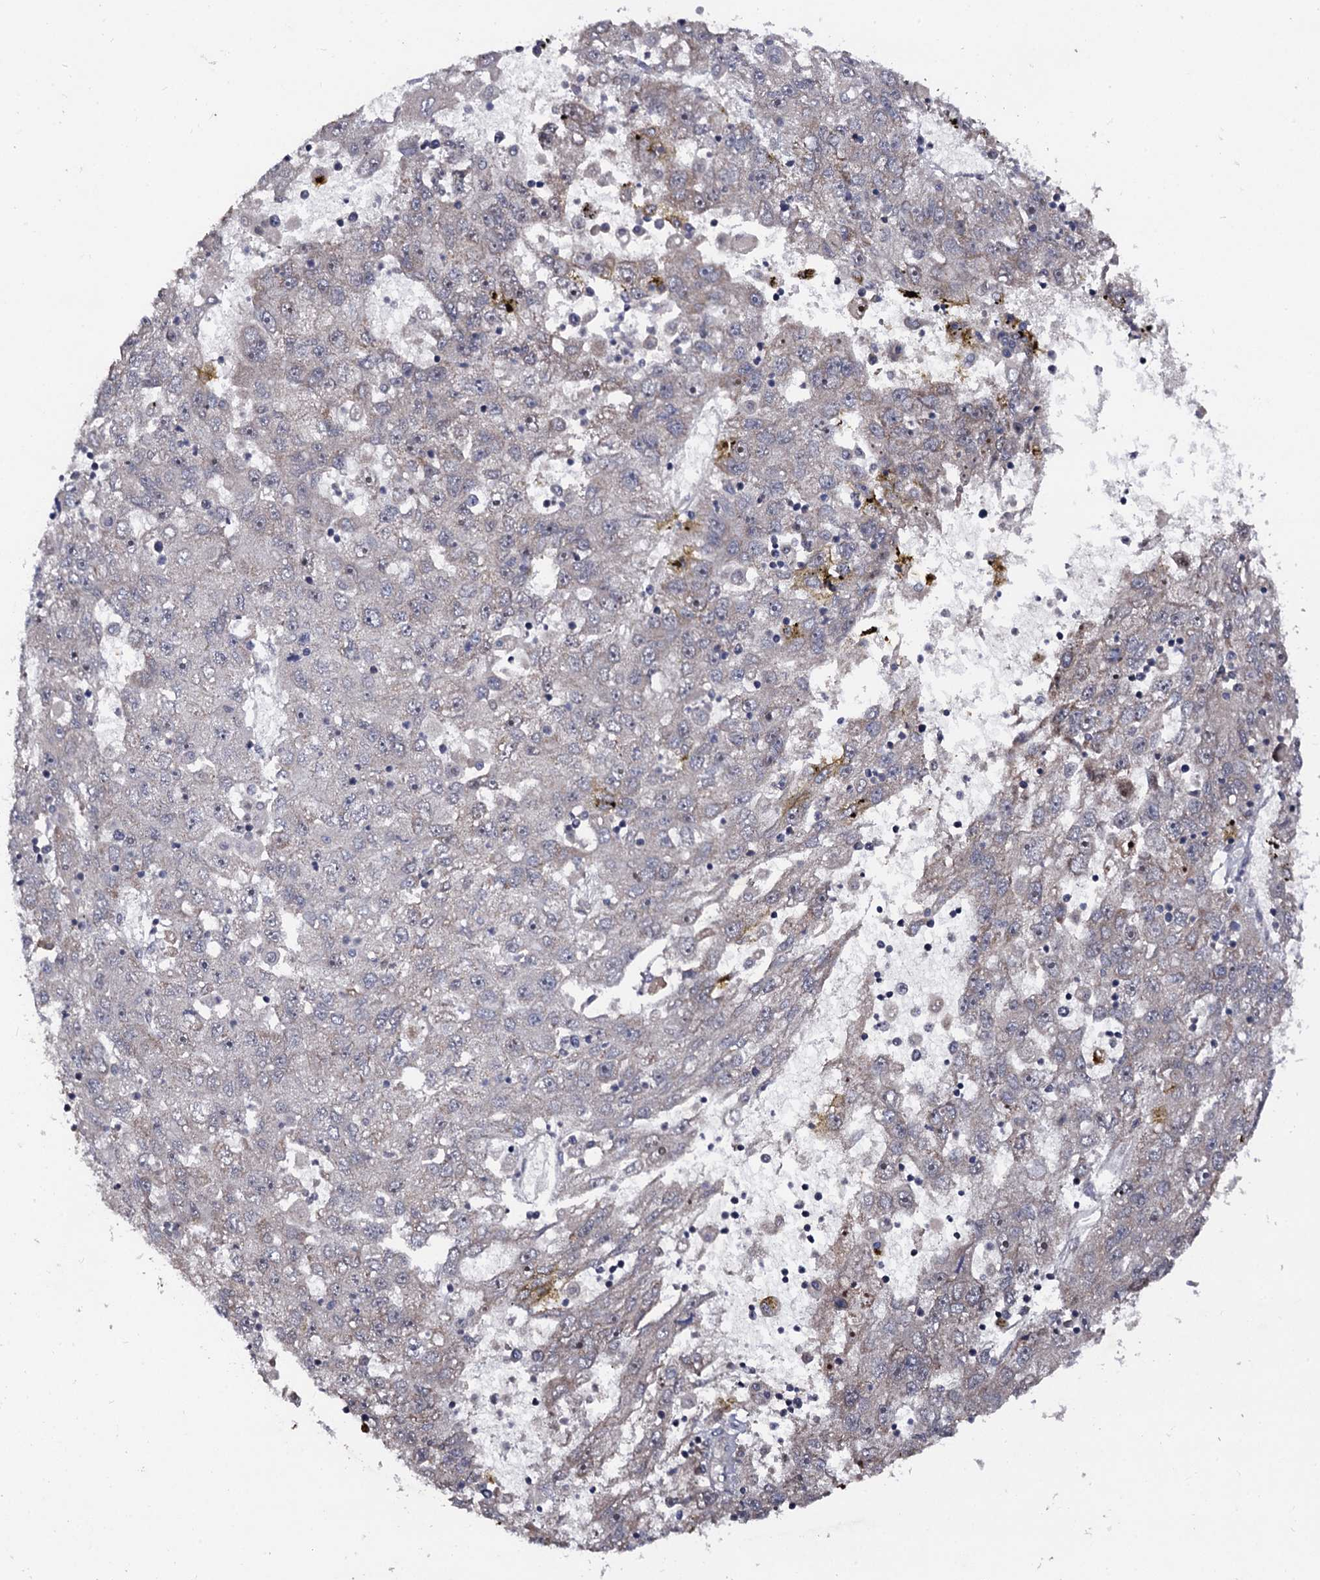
{"staining": {"intensity": "negative", "quantity": "none", "location": "none"}, "tissue": "liver cancer", "cell_type": "Tumor cells", "image_type": "cancer", "snomed": [{"axis": "morphology", "description": "Carcinoma, Hepatocellular, NOS"}, {"axis": "topography", "description": "Liver"}], "caption": "High power microscopy histopathology image of an IHC histopathology image of liver hepatocellular carcinoma, revealing no significant staining in tumor cells.", "gene": "LRRC63", "patient": {"sex": "male", "age": 49}}